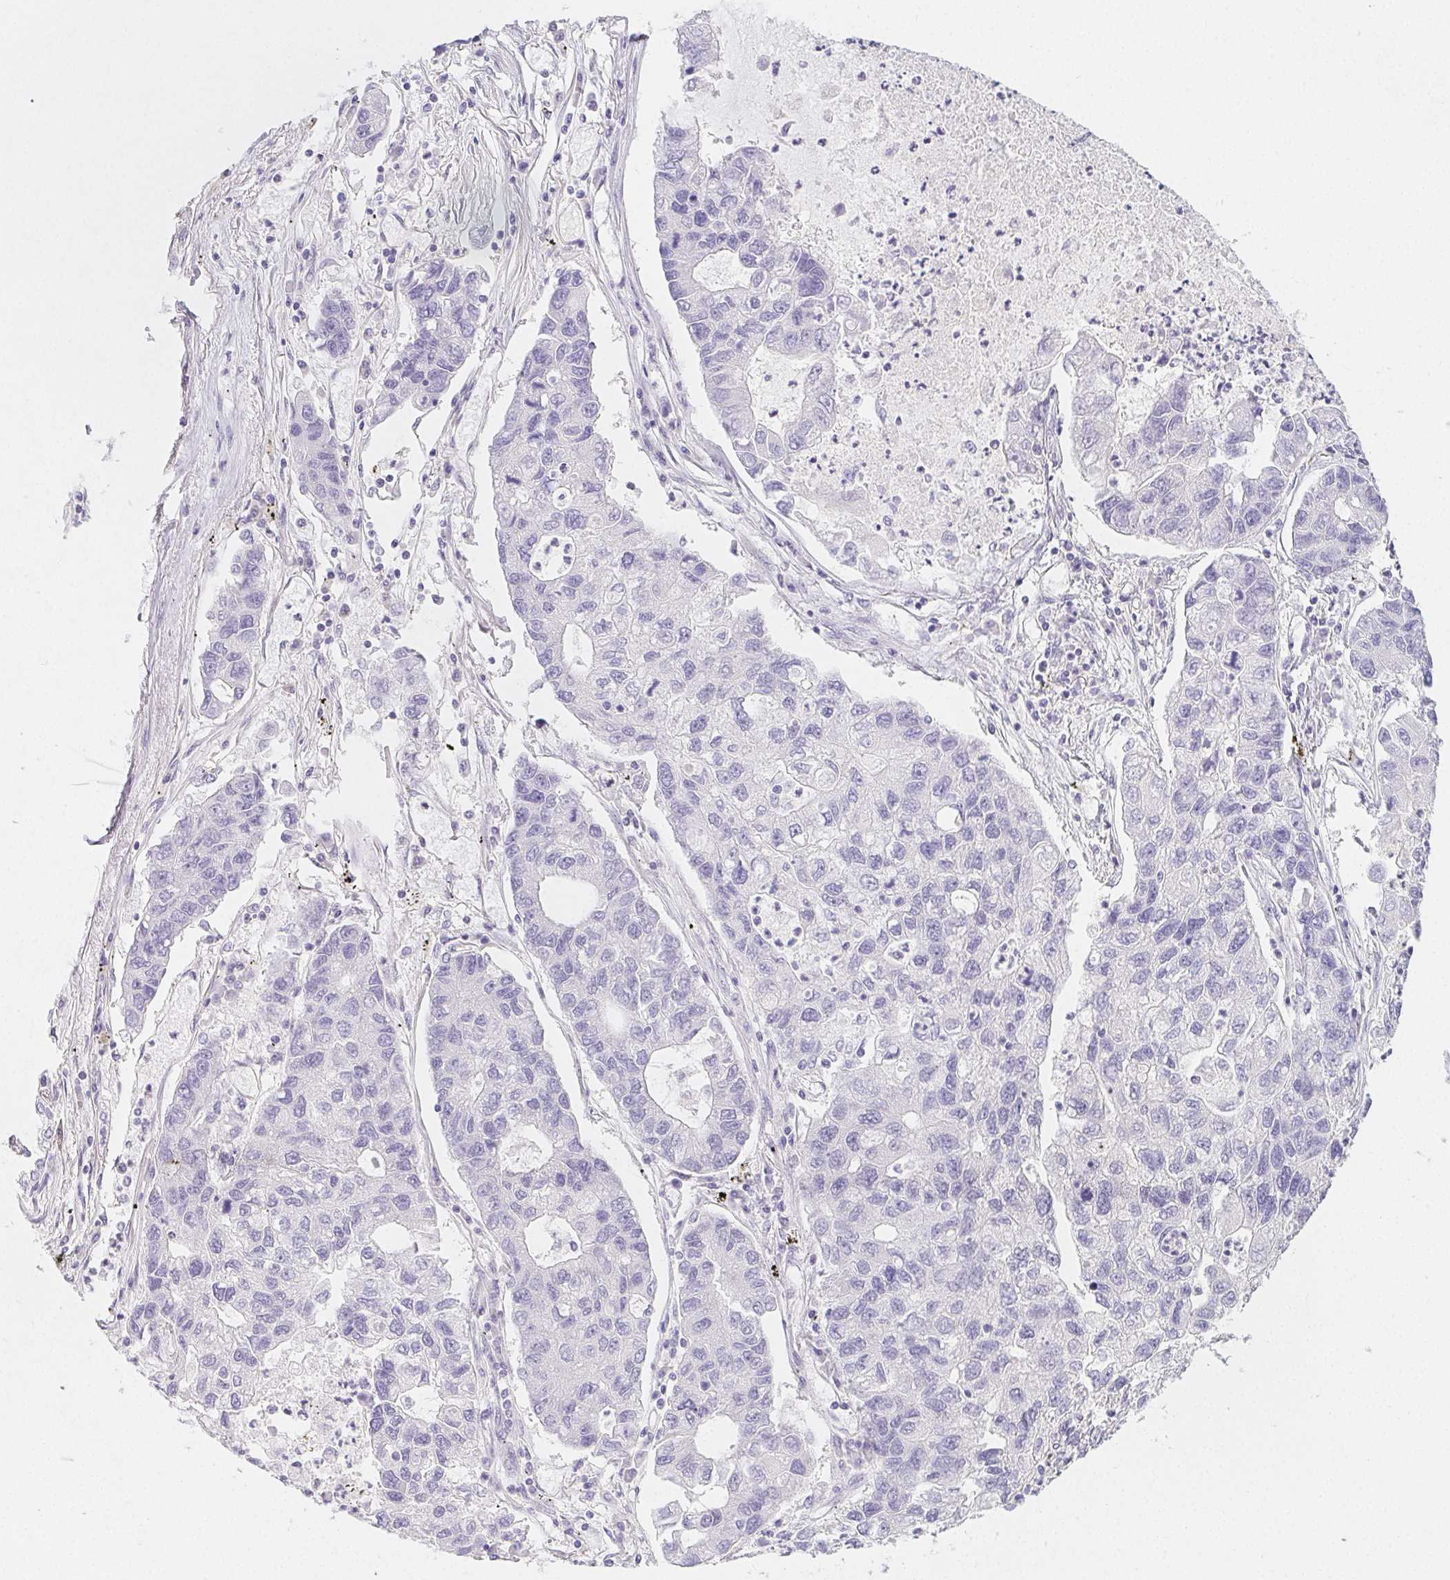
{"staining": {"intensity": "negative", "quantity": "none", "location": "none"}, "tissue": "lung cancer", "cell_type": "Tumor cells", "image_type": "cancer", "snomed": [{"axis": "morphology", "description": "Adenocarcinoma, NOS"}, {"axis": "topography", "description": "Bronchus"}, {"axis": "topography", "description": "Lung"}], "caption": "This is an IHC photomicrograph of lung cancer. There is no staining in tumor cells.", "gene": "ZBBX", "patient": {"sex": "female", "age": 51}}